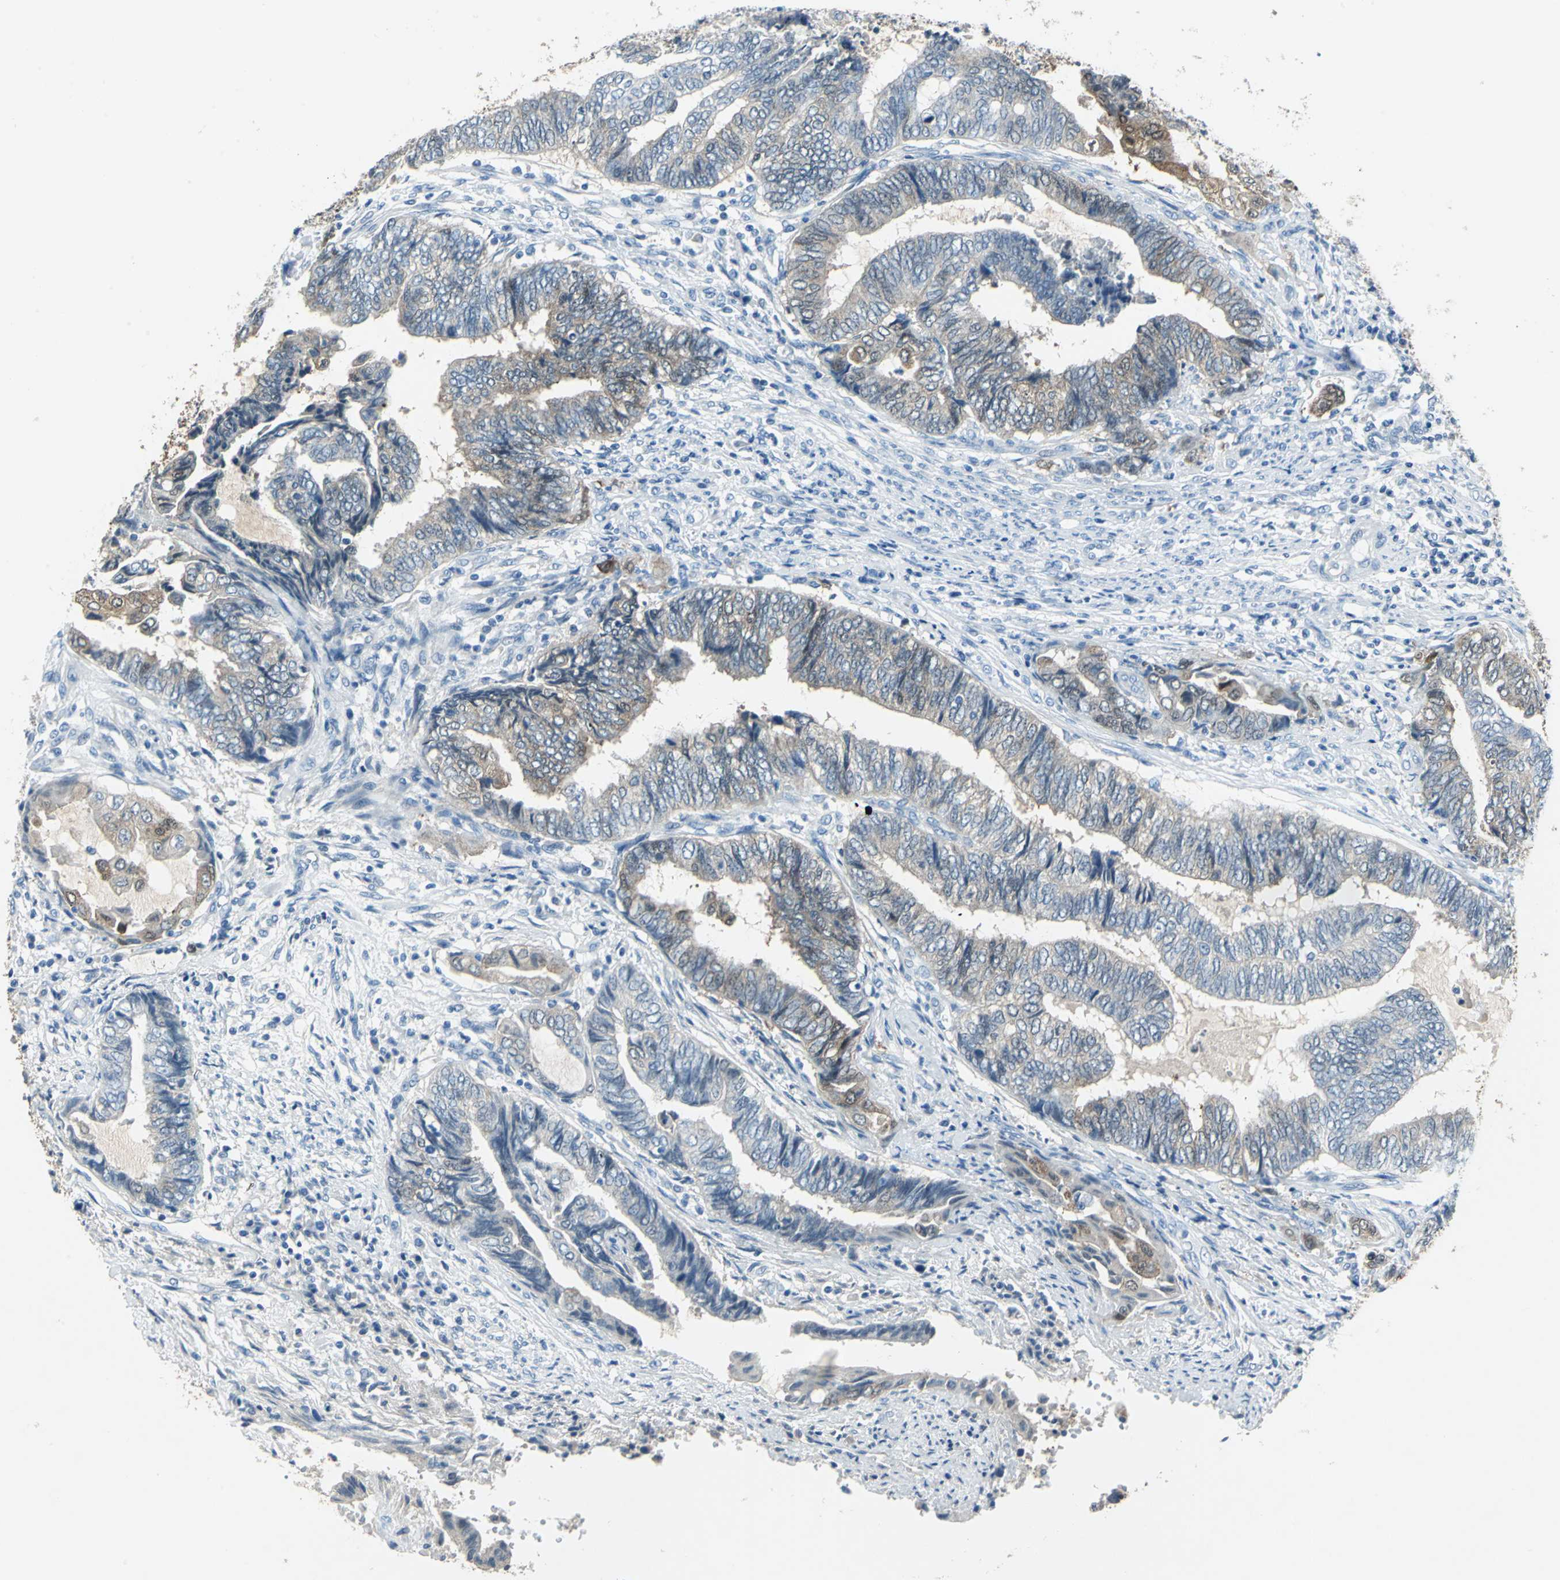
{"staining": {"intensity": "moderate", "quantity": "25%-75%", "location": "cytoplasmic/membranous"}, "tissue": "endometrial cancer", "cell_type": "Tumor cells", "image_type": "cancer", "snomed": [{"axis": "morphology", "description": "Adenocarcinoma, NOS"}, {"axis": "topography", "description": "Uterus"}, {"axis": "topography", "description": "Endometrium"}], "caption": "Immunohistochemistry histopathology image of neoplastic tissue: human endometrial adenocarcinoma stained using immunohistochemistry (IHC) demonstrates medium levels of moderate protein expression localized specifically in the cytoplasmic/membranous of tumor cells, appearing as a cytoplasmic/membranous brown color.", "gene": "SFN", "patient": {"sex": "female", "age": 70}}